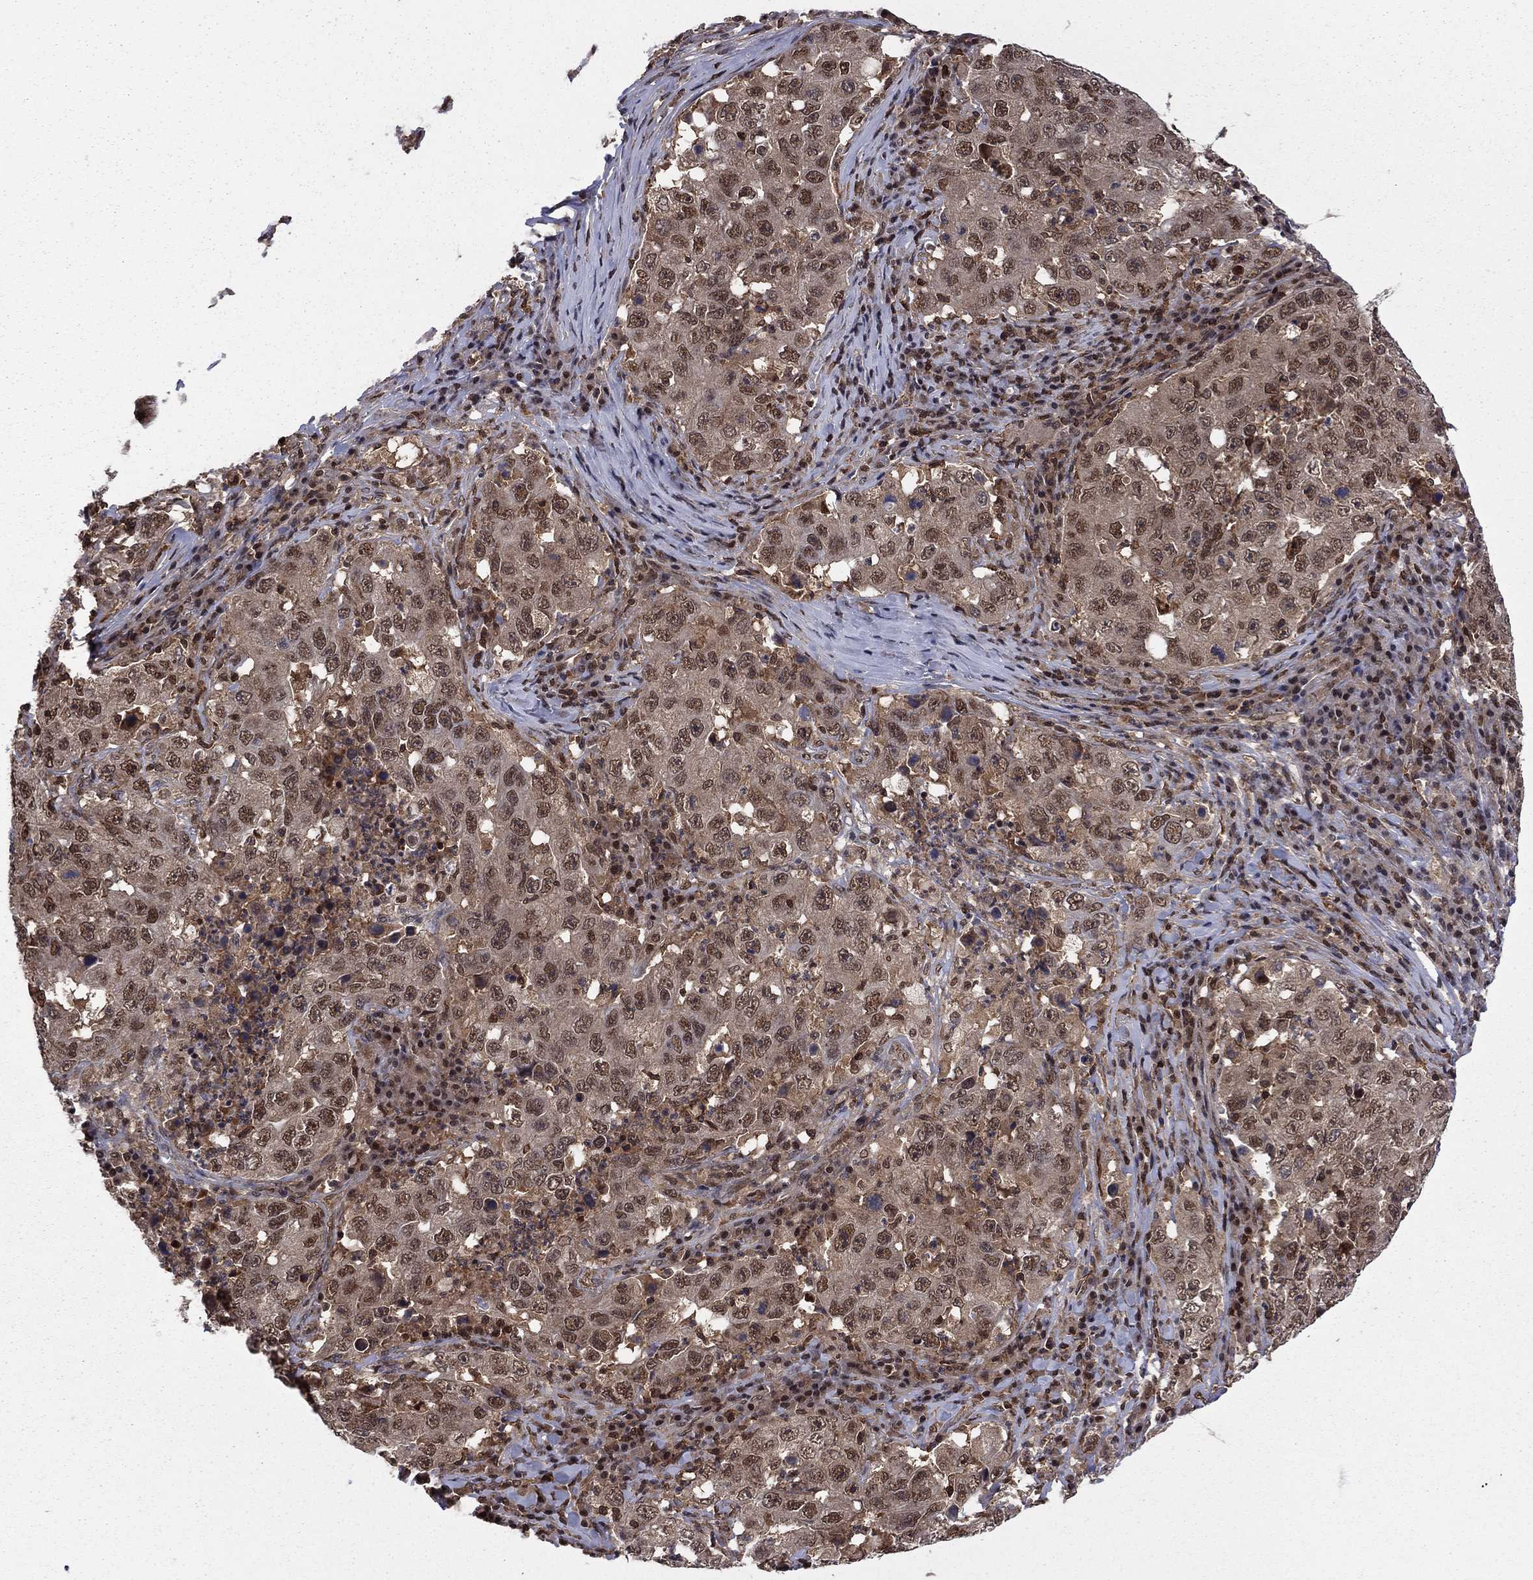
{"staining": {"intensity": "moderate", "quantity": "25%-75%", "location": "nuclear"}, "tissue": "lung cancer", "cell_type": "Tumor cells", "image_type": "cancer", "snomed": [{"axis": "morphology", "description": "Adenocarcinoma, NOS"}, {"axis": "topography", "description": "Lung"}], "caption": "Lung adenocarcinoma stained with immunohistochemistry (IHC) demonstrates moderate nuclear staining in about 25%-75% of tumor cells. (brown staining indicates protein expression, while blue staining denotes nuclei).", "gene": "PSMD2", "patient": {"sex": "male", "age": 73}}